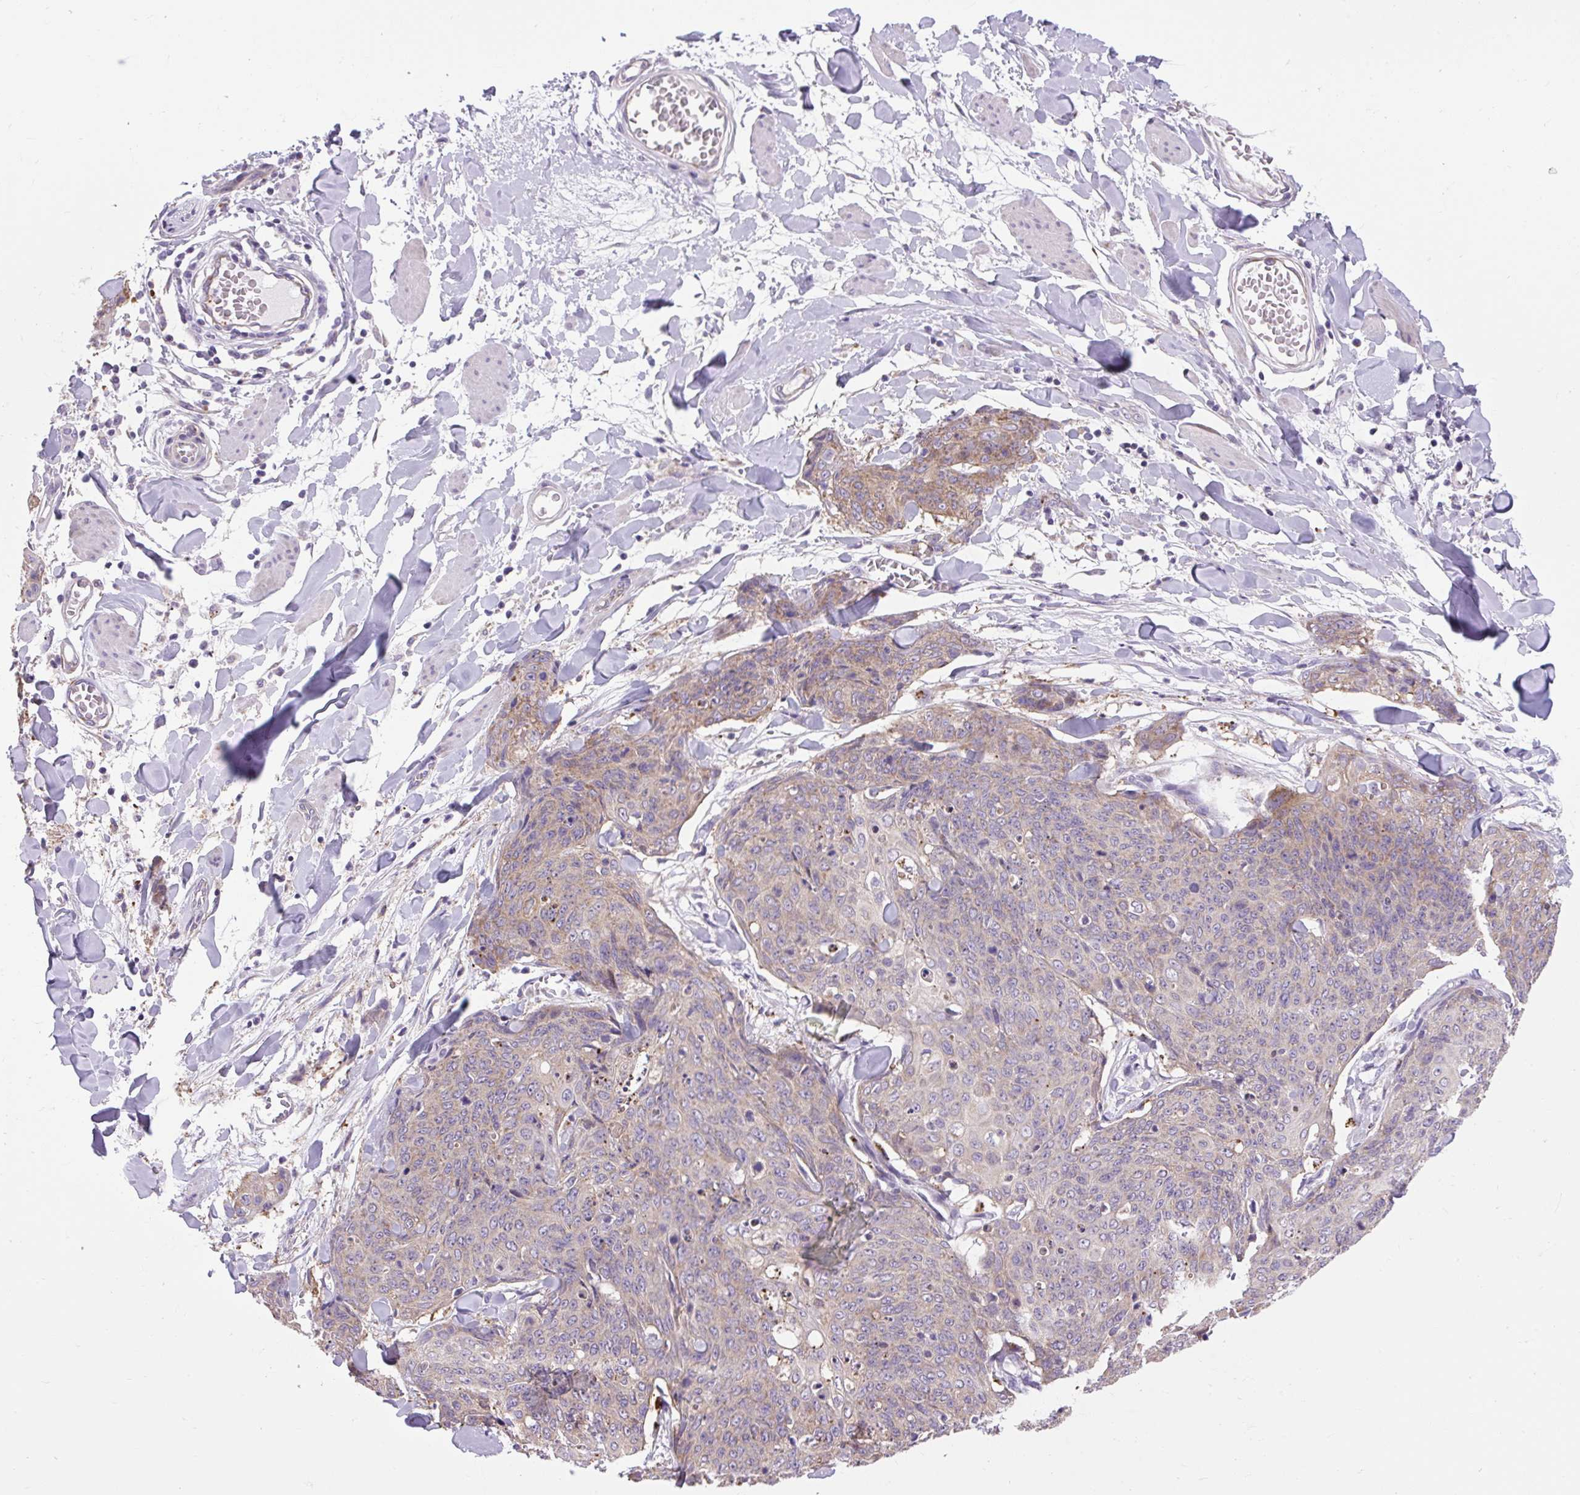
{"staining": {"intensity": "weak", "quantity": ">75%", "location": "cytoplasmic/membranous"}, "tissue": "skin cancer", "cell_type": "Tumor cells", "image_type": "cancer", "snomed": [{"axis": "morphology", "description": "Squamous cell carcinoma, NOS"}, {"axis": "topography", "description": "Skin"}, {"axis": "topography", "description": "Vulva"}], "caption": "The histopathology image shows immunohistochemical staining of skin cancer (squamous cell carcinoma). There is weak cytoplasmic/membranous expression is identified in approximately >75% of tumor cells.", "gene": "RNASE10", "patient": {"sex": "female", "age": 85}}